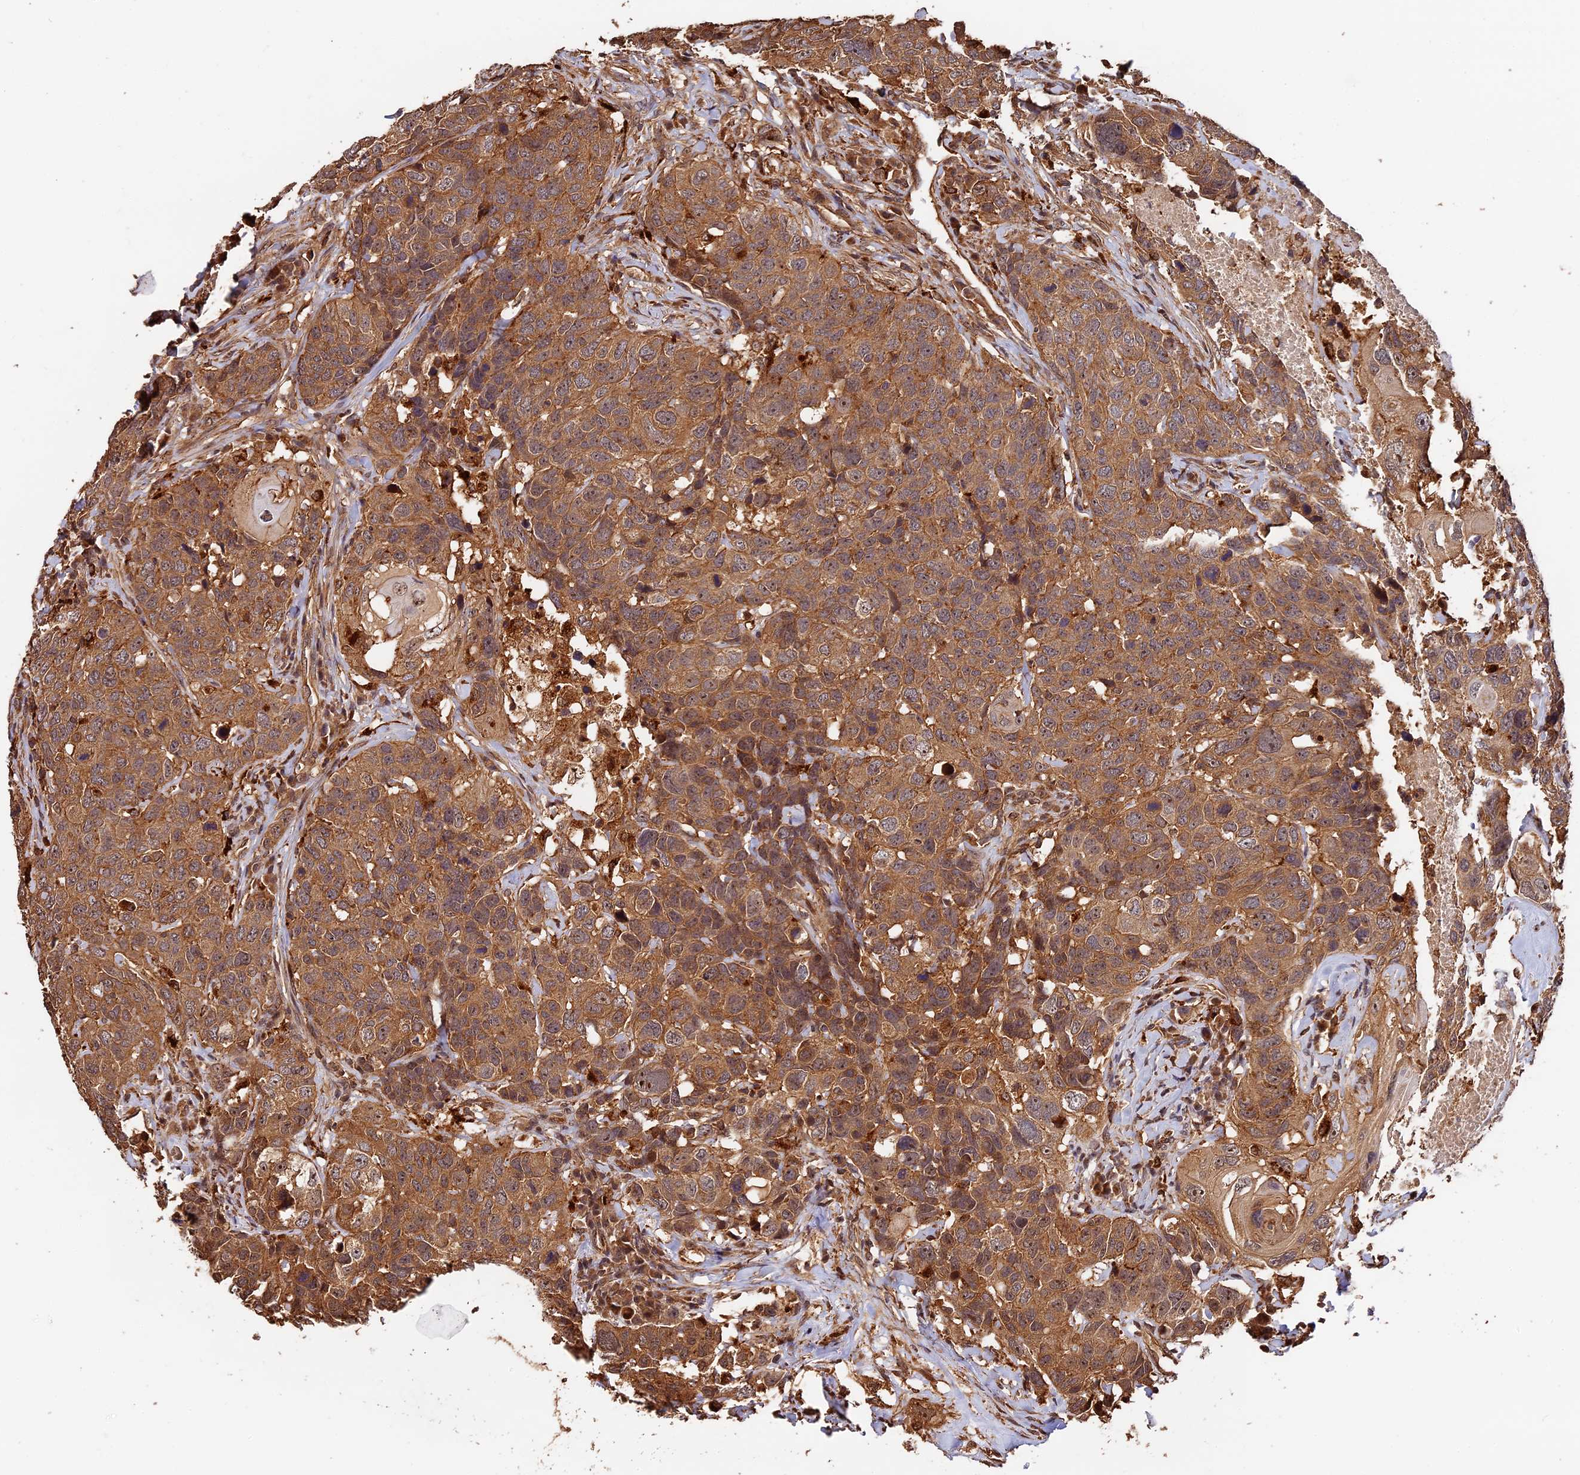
{"staining": {"intensity": "moderate", "quantity": ">75%", "location": "cytoplasmic/membranous"}, "tissue": "head and neck cancer", "cell_type": "Tumor cells", "image_type": "cancer", "snomed": [{"axis": "morphology", "description": "Squamous cell carcinoma, NOS"}, {"axis": "topography", "description": "Head-Neck"}], "caption": "Immunohistochemical staining of human head and neck cancer (squamous cell carcinoma) exhibits medium levels of moderate cytoplasmic/membranous protein expression in approximately >75% of tumor cells.", "gene": "MMP15", "patient": {"sex": "male", "age": 66}}